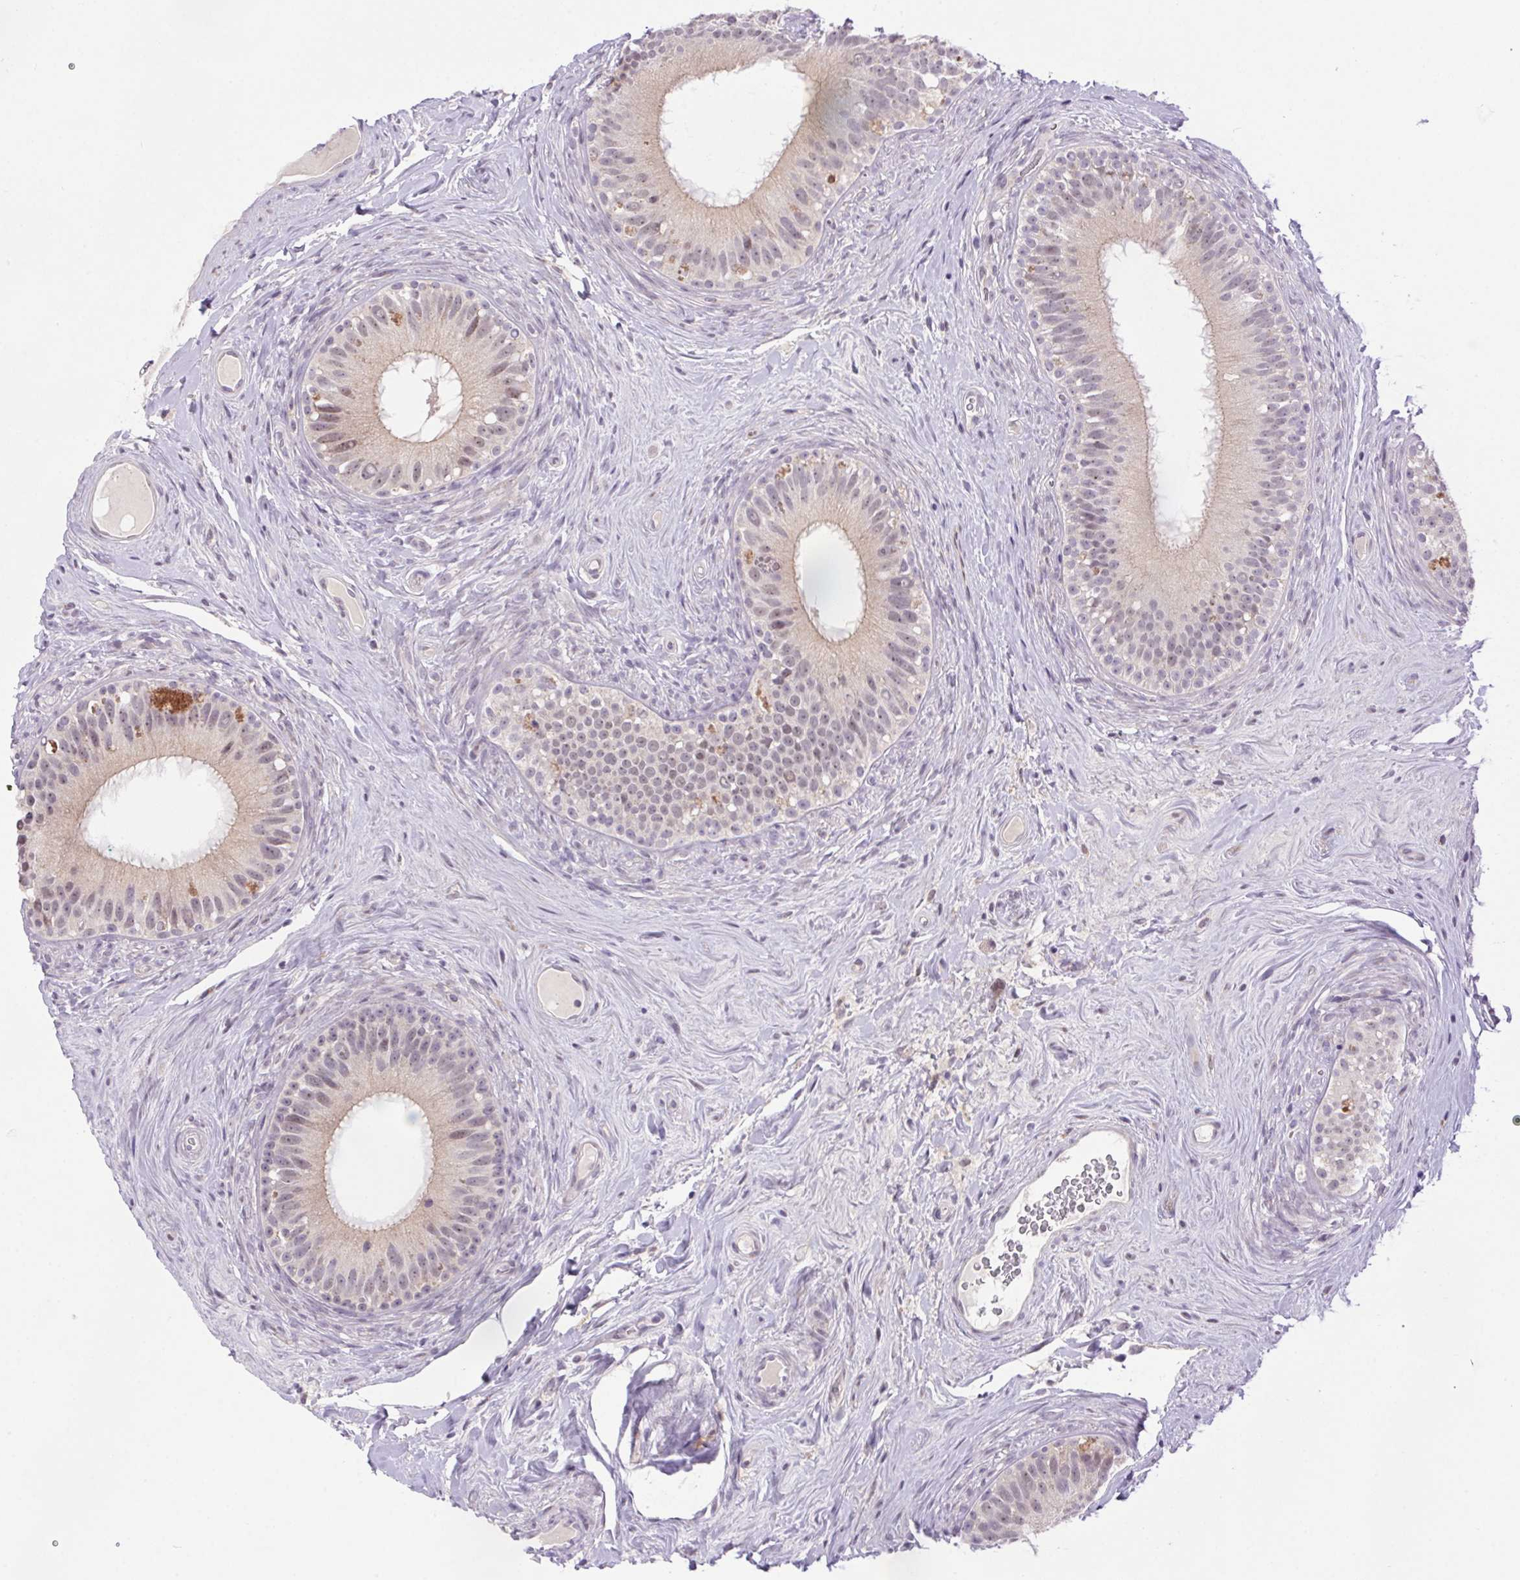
{"staining": {"intensity": "weak", "quantity": "25%-75%", "location": "cytoplasmic/membranous"}, "tissue": "epididymis", "cell_type": "Glandular cells", "image_type": "normal", "snomed": [{"axis": "morphology", "description": "Normal tissue, NOS"}, {"axis": "topography", "description": "Epididymis"}], "caption": "A low amount of weak cytoplasmic/membranous positivity is identified in approximately 25%-75% of glandular cells in unremarkable epididymis.", "gene": "LRRTM1", "patient": {"sex": "male", "age": 59}}